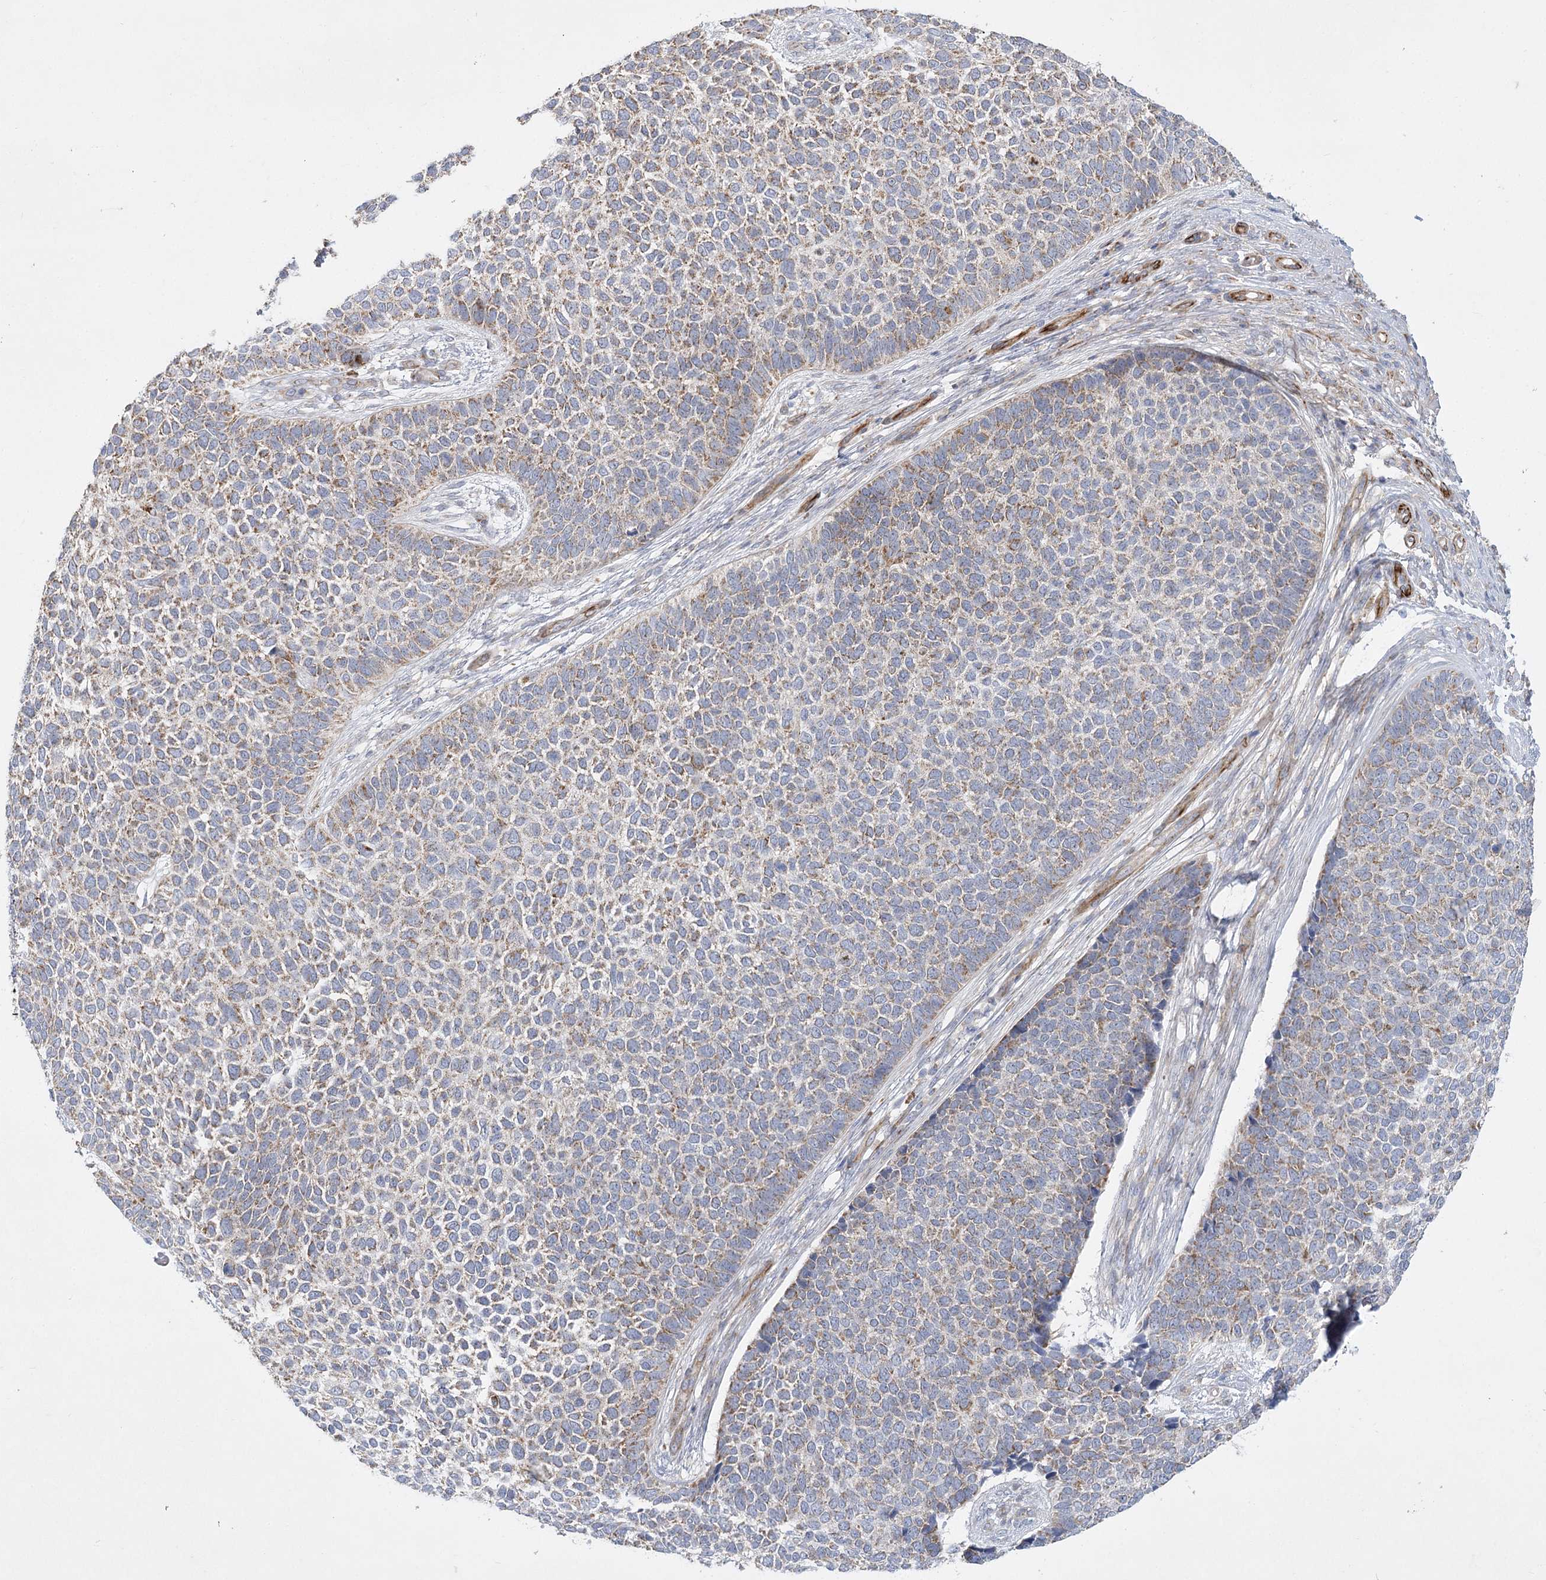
{"staining": {"intensity": "moderate", "quantity": "25%-75%", "location": "cytoplasmic/membranous"}, "tissue": "skin cancer", "cell_type": "Tumor cells", "image_type": "cancer", "snomed": [{"axis": "morphology", "description": "Basal cell carcinoma"}, {"axis": "topography", "description": "Skin"}], "caption": "Brown immunohistochemical staining in human skin basal cell carcinoma exhibits moderate cytoplasmic/membranous staining in approximately 25%-75% of tumor cells.", "gene": "DHTKD1", "patient": {"sex": "female", "age": 84}}